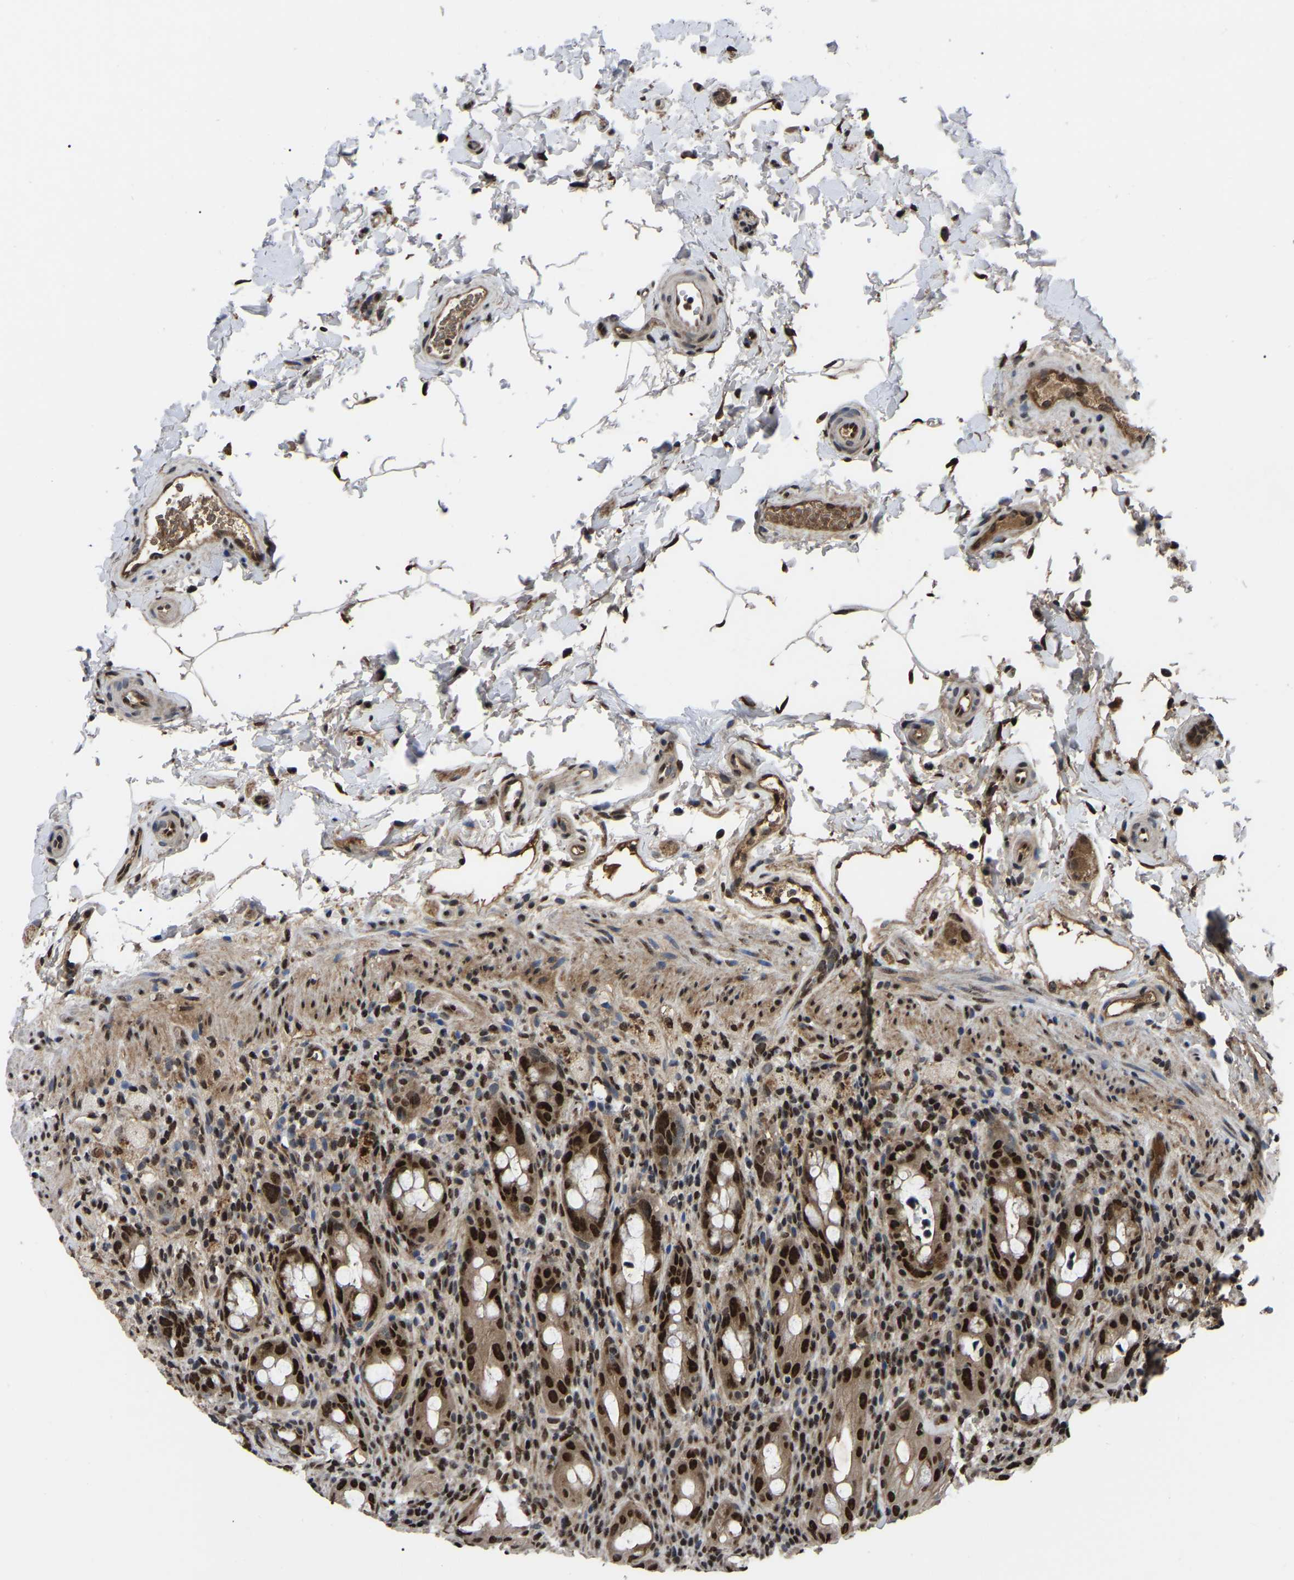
{"staining": {"intensity": "strong", "quantity": ">75%", "location": "cytoplasmic/membranous,nuclear"}, "tissue": "rectum", "cell_type": "Glandular cells", "image_type": "normal", "snomed": [{"axis": "morphology", "description": "Normal tissue, NOS"}, {"axis": "topography", "description": "Rectum"}], "caption": "Immunohistochemistry (IHC) micrograph of unremarkable human rectum stained for a protein (brown), which exhibits high levels of strong cytoplasmic/membranous,nuclear positivity in approximately >75% of glandular cells.", "gene": "TRIM35", "patient": {"sex": "male", "age": 44}}